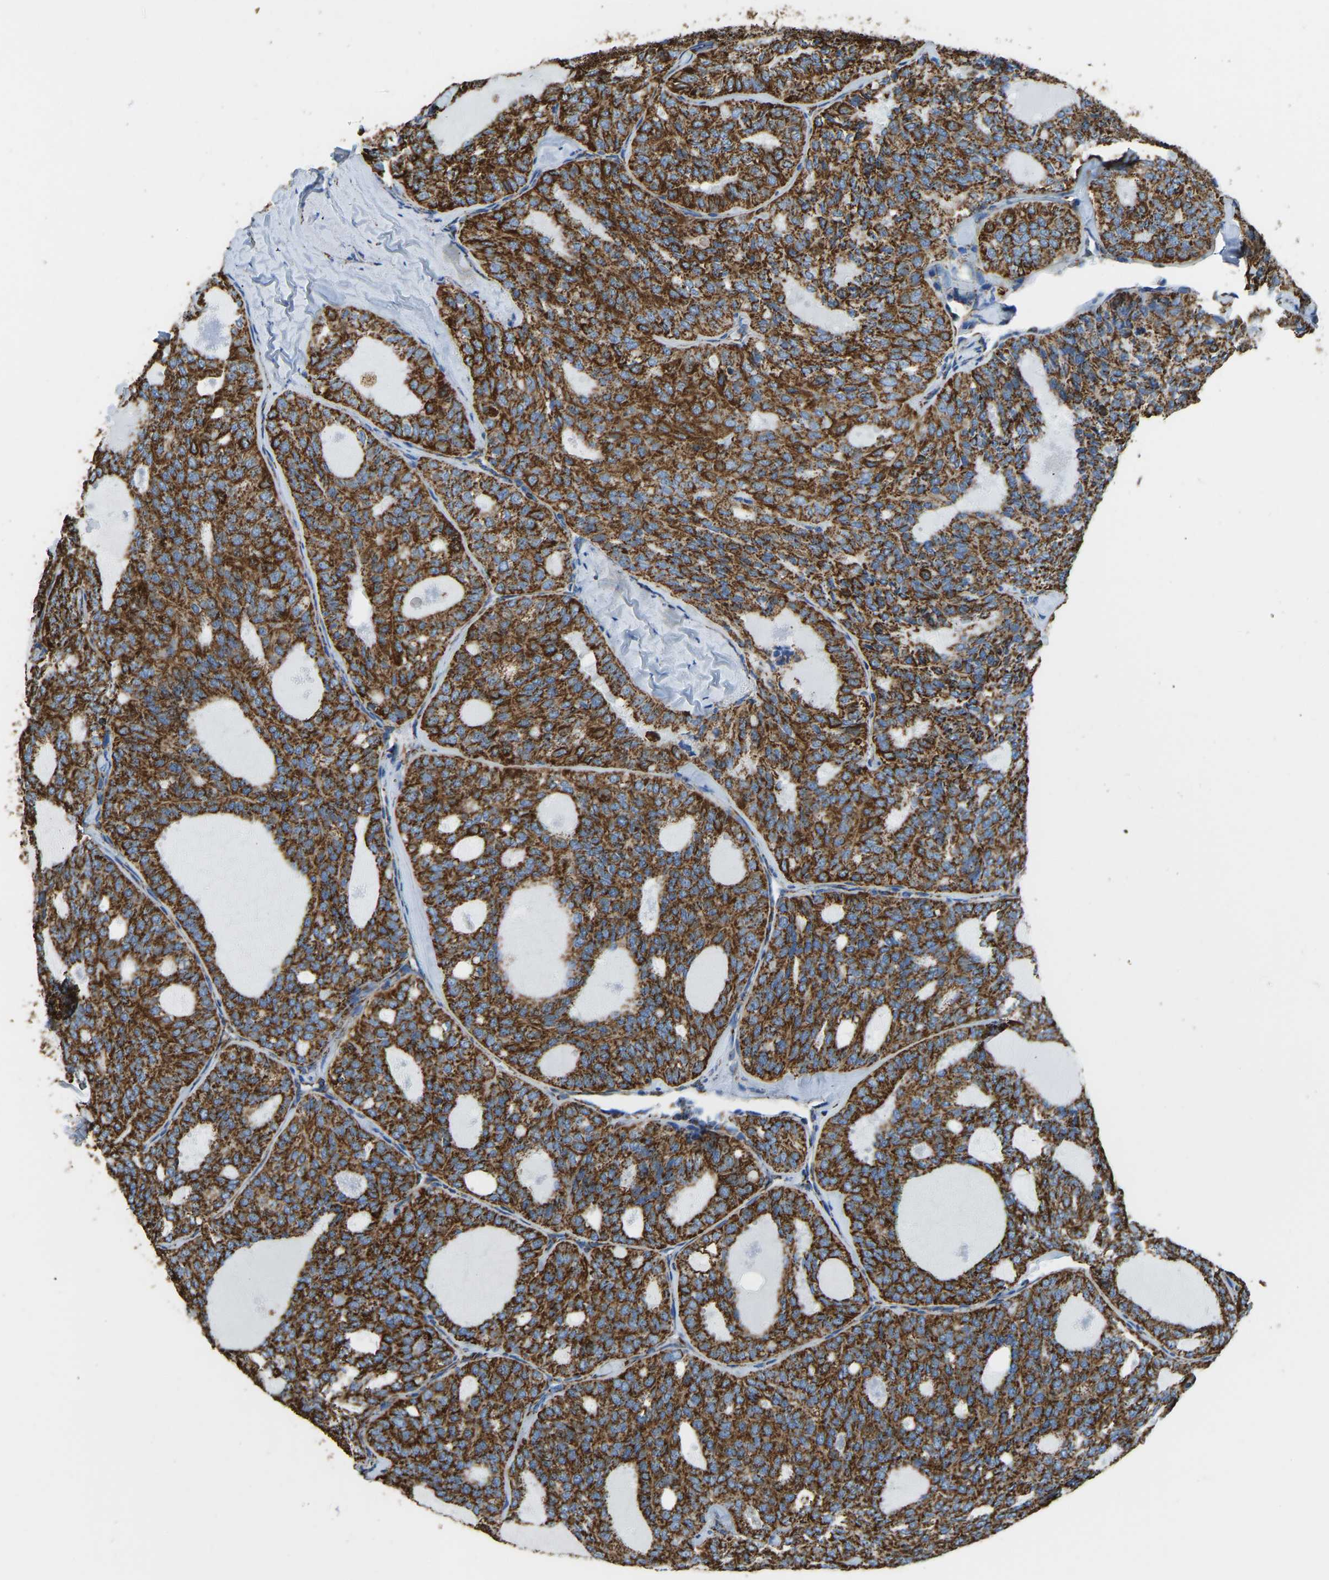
{"staining": {"intensity": "strong", "quantity": ">75%", "location": "cytoplasmic/membranous"}, "tissue": "thyroid cancer", "cell_type": "Tumor cells", "image_type": "cancer", "snomed": [{"axis": "morphology", "description": "Follicular adenoma carcinoma, NOS"}, {"axis": "topography", "description": "Thyroid gland"}], "caption": "This is a photomicrograph of immunohistochemistry staining of thyroid follicular adenoma carcinoma, which shows strong expression in the cytoplasmic/membranous of tumor cells.", "gene": "IRX6", "patient": {"sex": "male", "age": 75}}